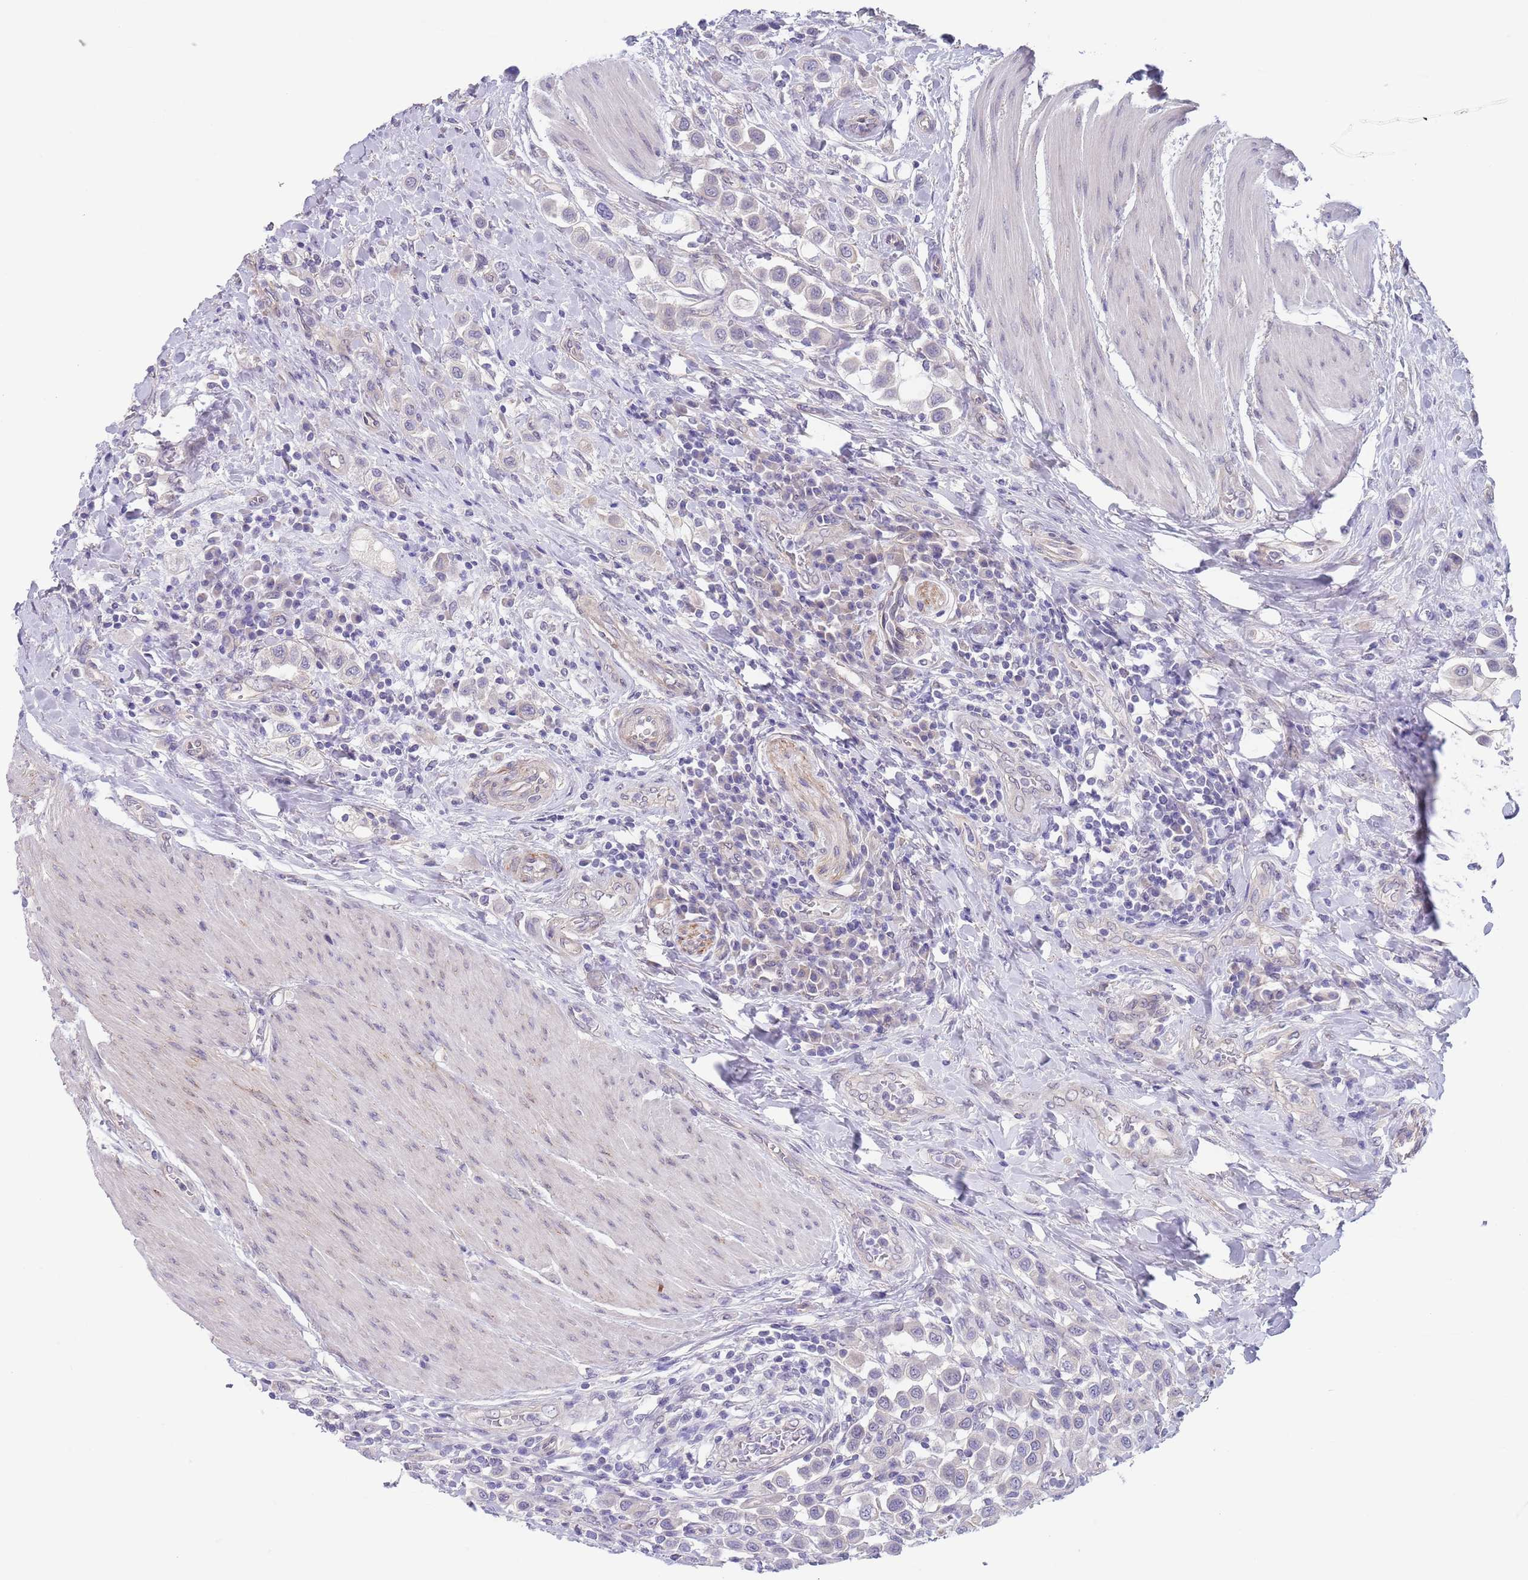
{"staining": {"intensity": "negative", "quantity": "none", "location": "none"}, "tissue": "urothelial cancer", "cell_type": "Tumor cells", "image_type": "cancer", "snomed": [{"axis": "morphology", "description": "Urothelial carcinoma, High grade"}, {"axis": "topography", "description": "Urinary bladder"}], "caption": "Photomicrograph shows no protein staining in tumor cells of urothelial cancer tissue.", "gene": "RNF169", "patient": {"sex": "male", "age": 50}}